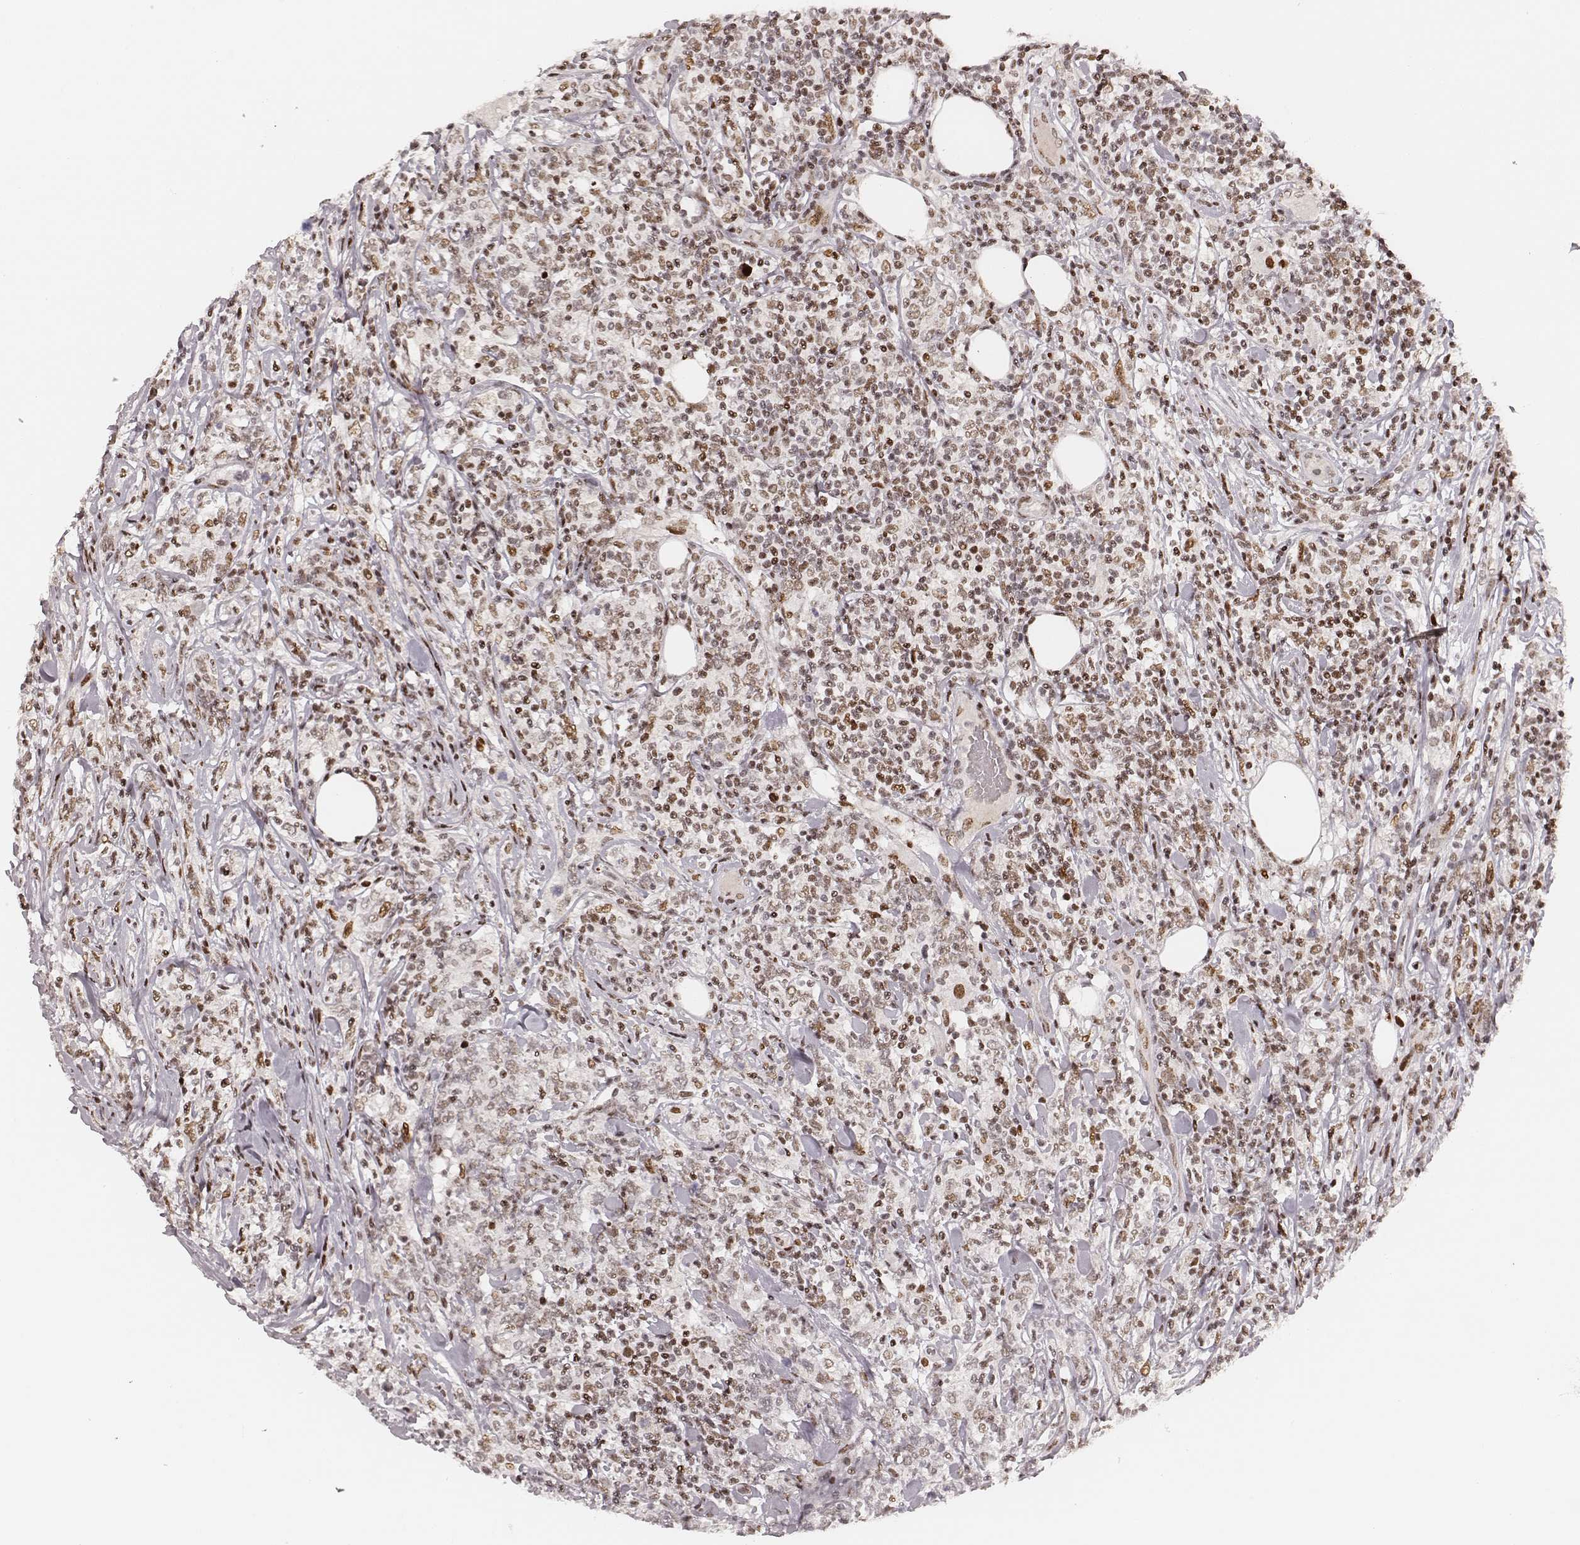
{"staining": {"intensity": "moderate", "quantity": ">75%", "location": "nuclear"}, "tissue": "lymphoma", "cell_type": "Tumor cells", "image_type": "cancer", "snomed": [{"axis": "morphology", "description": "Malignant lymphoma, non-Hodgkin's type, High grade"}, {"axis": "topography", "description": "Lymph node"}], "caption": "Human malignant lymphoma, non-Hodgkin's type (high-grade) stained with a protein marker exhibits moderate staining in tumor cells.", "gene": "HNRNPC", "patient": {"sex": "female", "age": 84}}